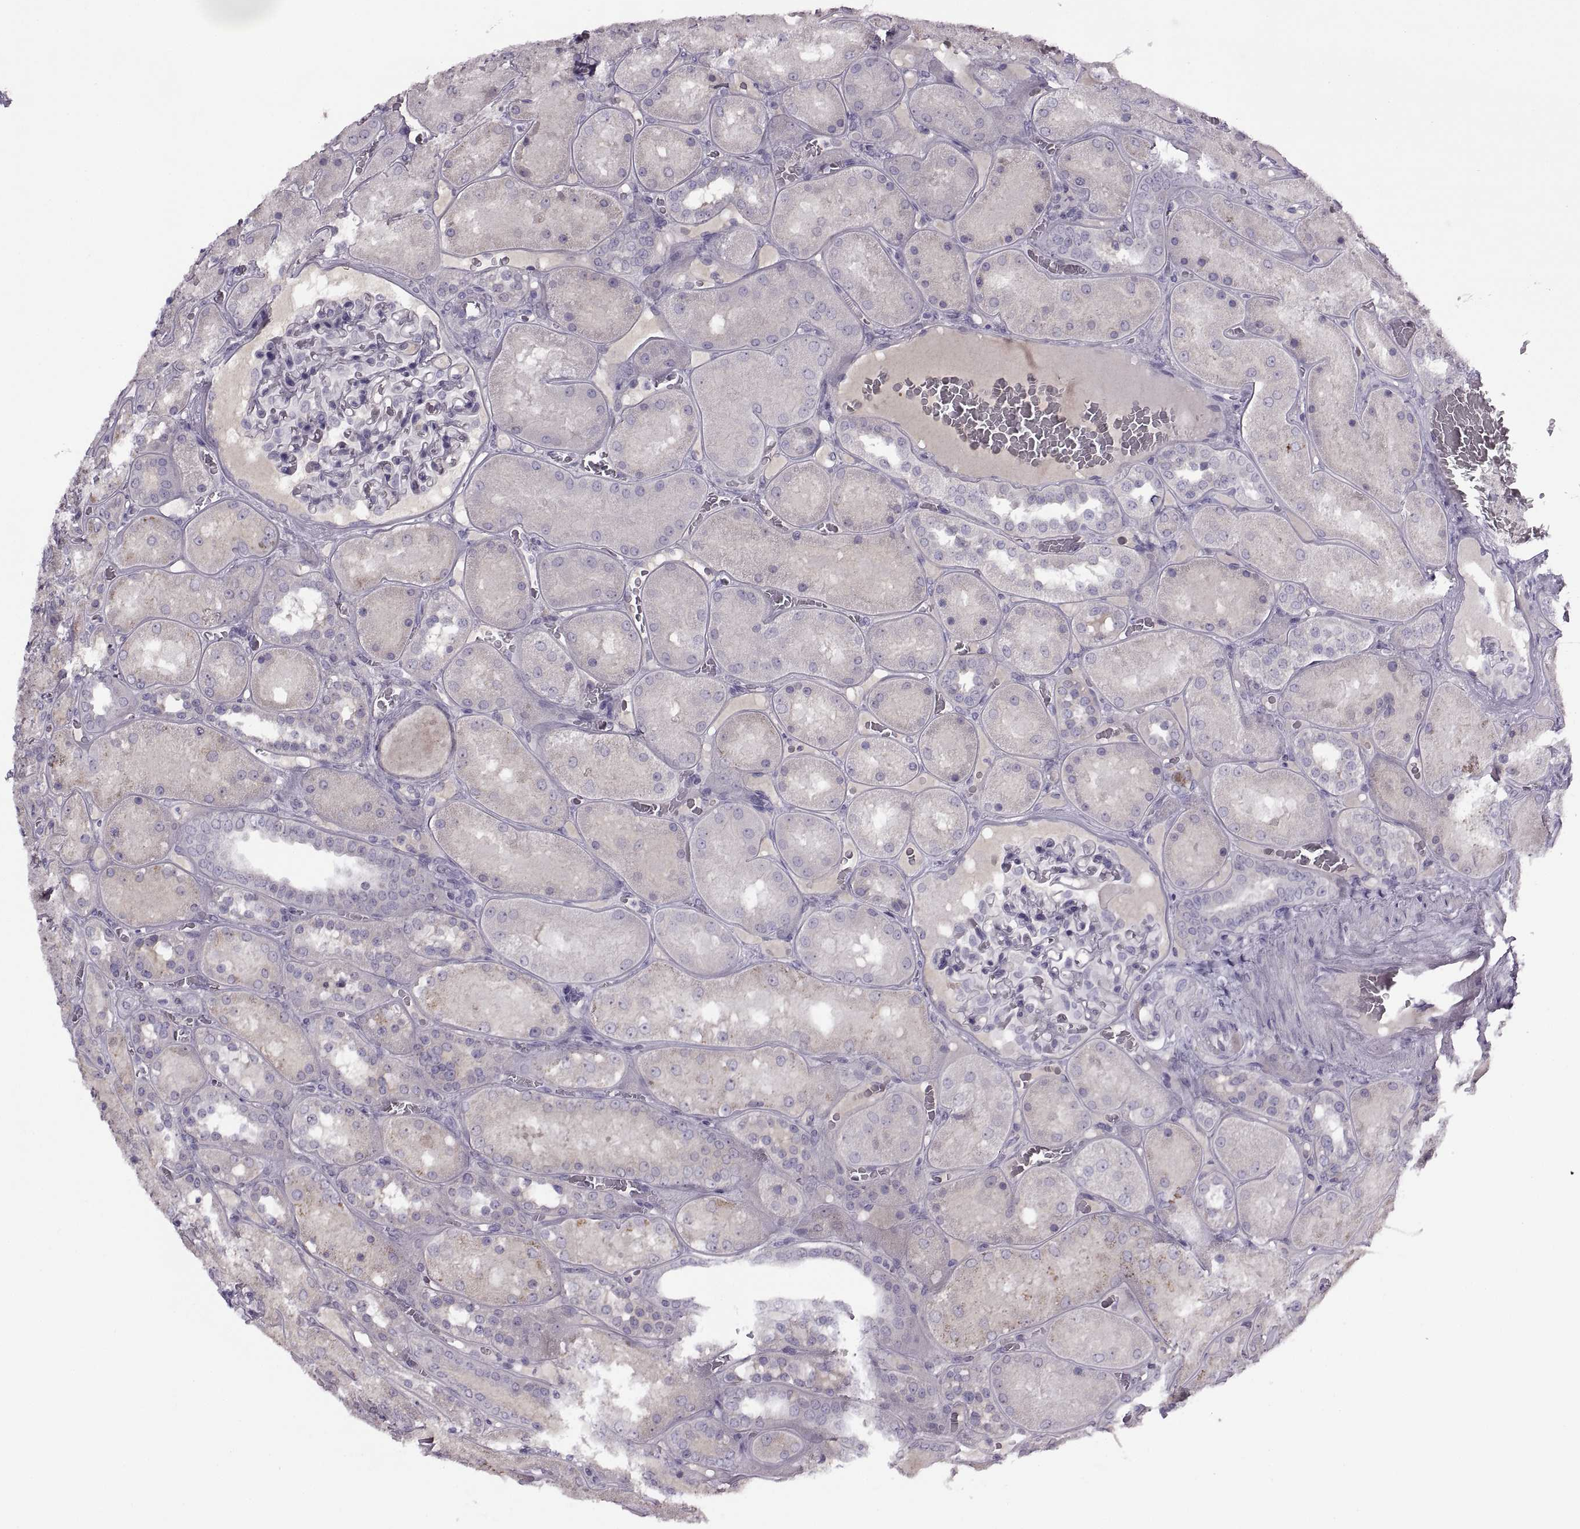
{"staining": {"intensity": "negative", "quantity": "none", "location": "none"}, "tissue": "kidney", "cell_type": "Cells in glomeruli", "image_type": "normal", "snomed": [{"axis": "morphology", "description": "Normal tissue, NOS"}, {"axis": "topography", "description": "Kidney"}], "caption": "Cells in glomeruli are negative for brown protein staining in benign kidney. The staining is performed using DAB (3,3'-diaminobenzidine) brown chromogen with nuclei counter-stained in using hematoxylin.", "gene": "RSPH6A", "patient": {"sex": "male", "age": 73}}